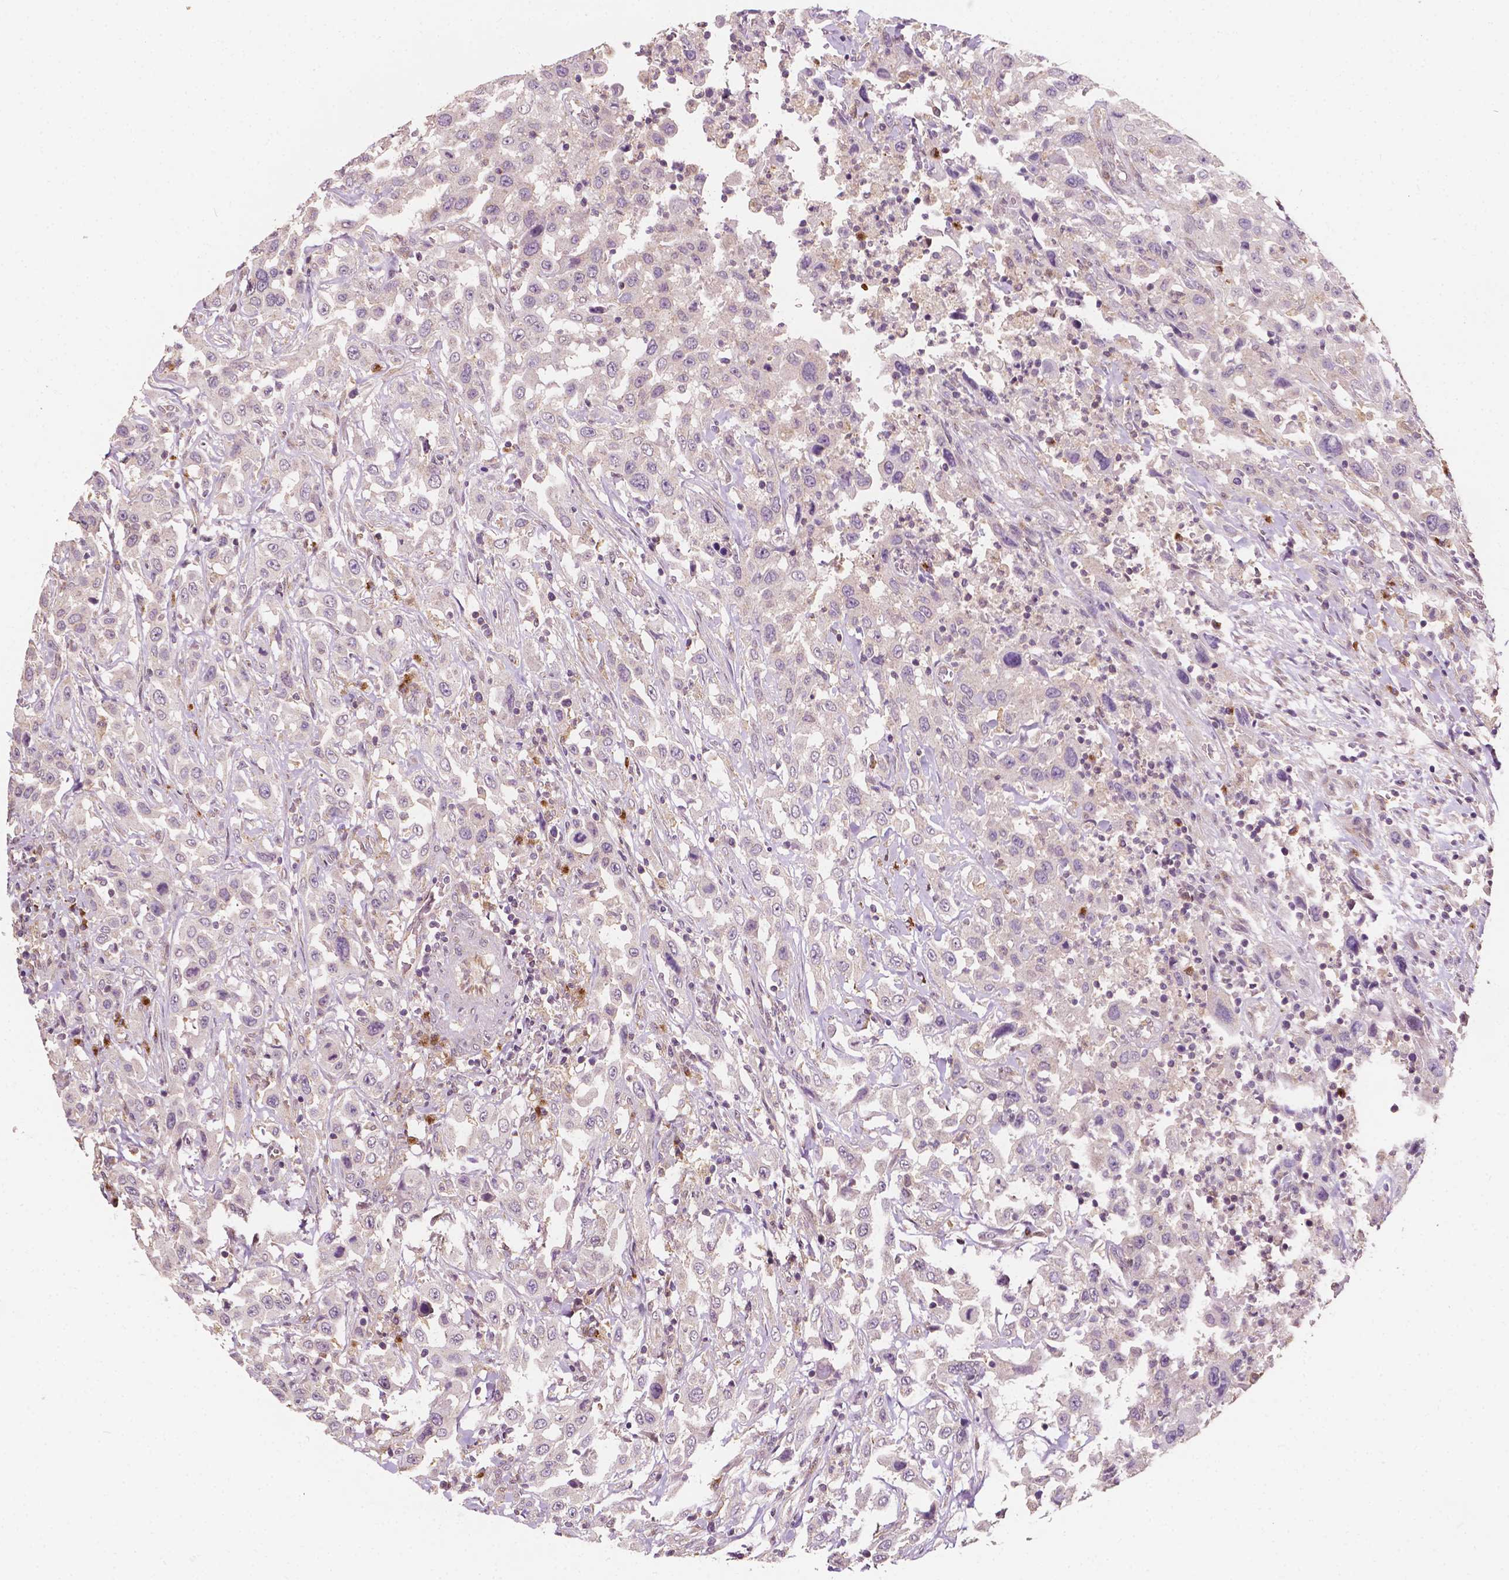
{"staining": {"intensity": "negative", "quantity": "none", "location": "none"}, "tissue": "urothelial cancer", "cell_type": "Tumor cells", "image_type": "cancer", "snomed": [{"axis": "morphology", "description": "Urothelial carcinoma, High grade"}, {"axis": "topography", "description": "Urinary bladder"}], "caption": "This micrograph is of urothelial carcinoma (high-grade) stained with IHC to label a protein in brown with the nuclei are counter-stained blue. There is no staining in tumor cells.", "gene": "EBAG9", "patient": {"sex": "male", "age": 61}}